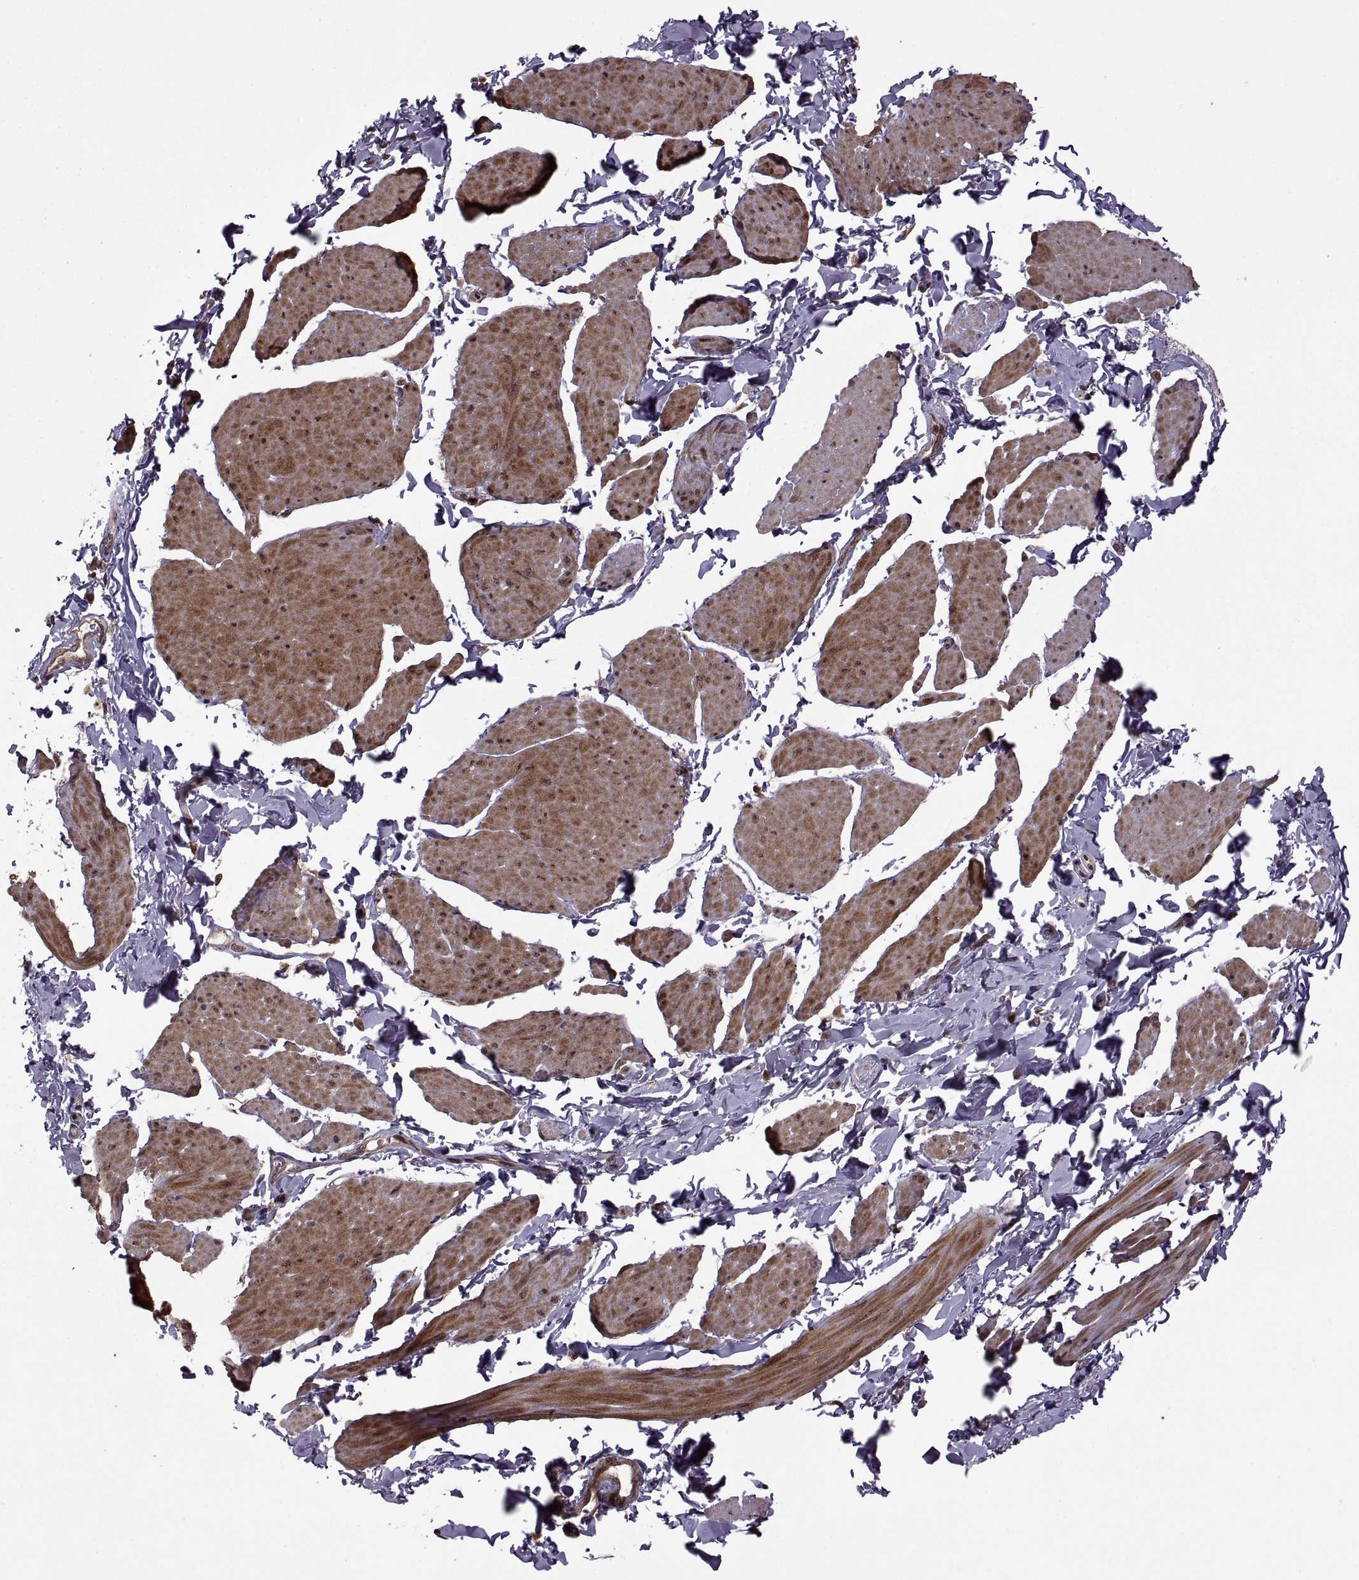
{"staining": {"intensity": "moderate", "quantity": "25%-75%", "location": "cytoplasmic/membranous,nuclear"}, "tissue": "smooth muscle", "cell_type": "Smooth muscle cells", "image_type": "normal", "snomed": [{"axis": "morphology", "description": "Normal tissue, NOS"}, {"axis": "topography", "description": "Adipose tissue"}, {"axis": "topography", "description": "Smooth muscle"}, {"axis": "topography", "description": "Peripheral nerve tissue"}], "caption": "Smooth muscle stained with immunohistochemistry (IHC) shows moderate cytoplasmic/membranous,nuclear expression in approximately 25%-75% of smooth muscle cells.", "gene": "PTOV1", "patient": {"sex": "male", "age": 83}}